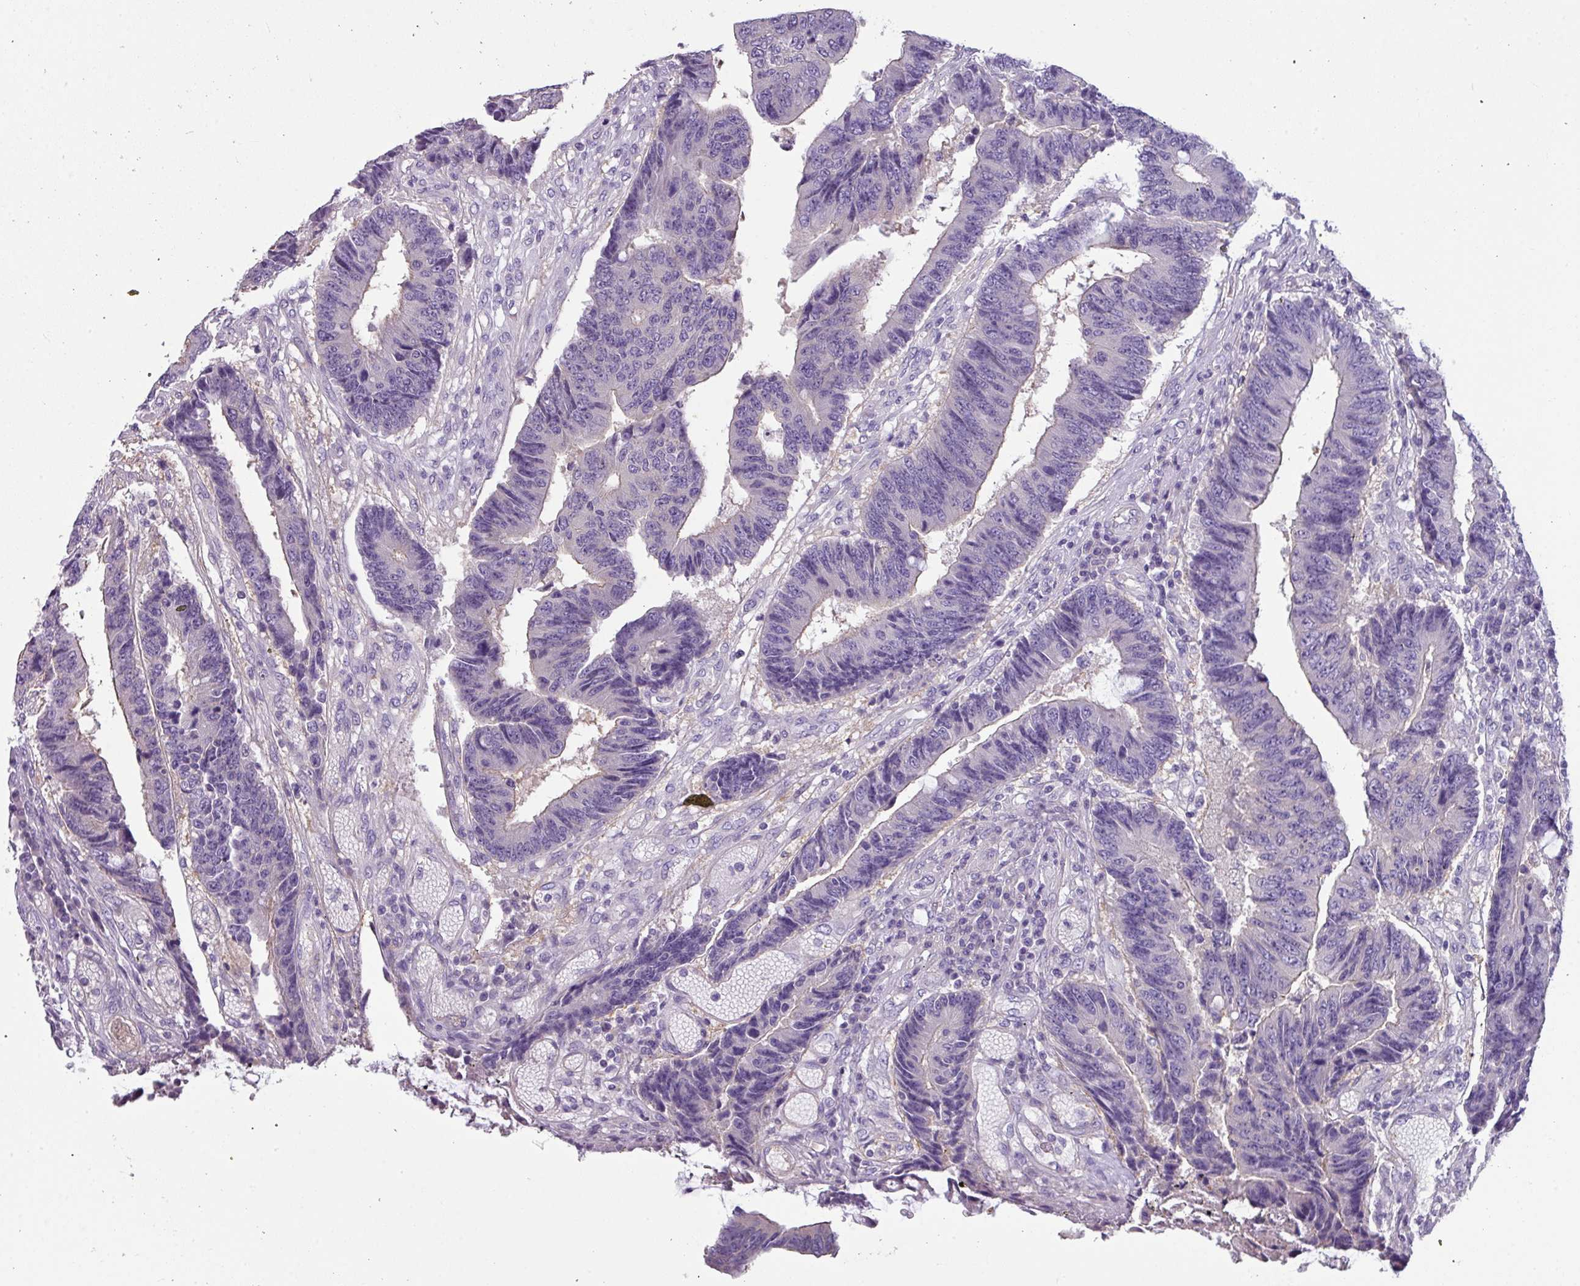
{"staining": {"intensity": "negative", "quantity": "none", "location": "none"}, "tissue": "colorectal cancer", "cell_type": "Tumor cells", "image_type": "cancer", "snomed": [{"axis": "morphology", "description": "Adenocarcinoma, NOS"}, {"axis": "topography", "description": "Rectum"}], "caption": "High magnification brightfield microscopy of colorectal adenocarcinoma stained with DAB (brown) and counterstained with hematoxylin (blue): tumor cells show no significant positivity.", "gene": "PALS2", "patient": {"sex": "male", "age": 84}}